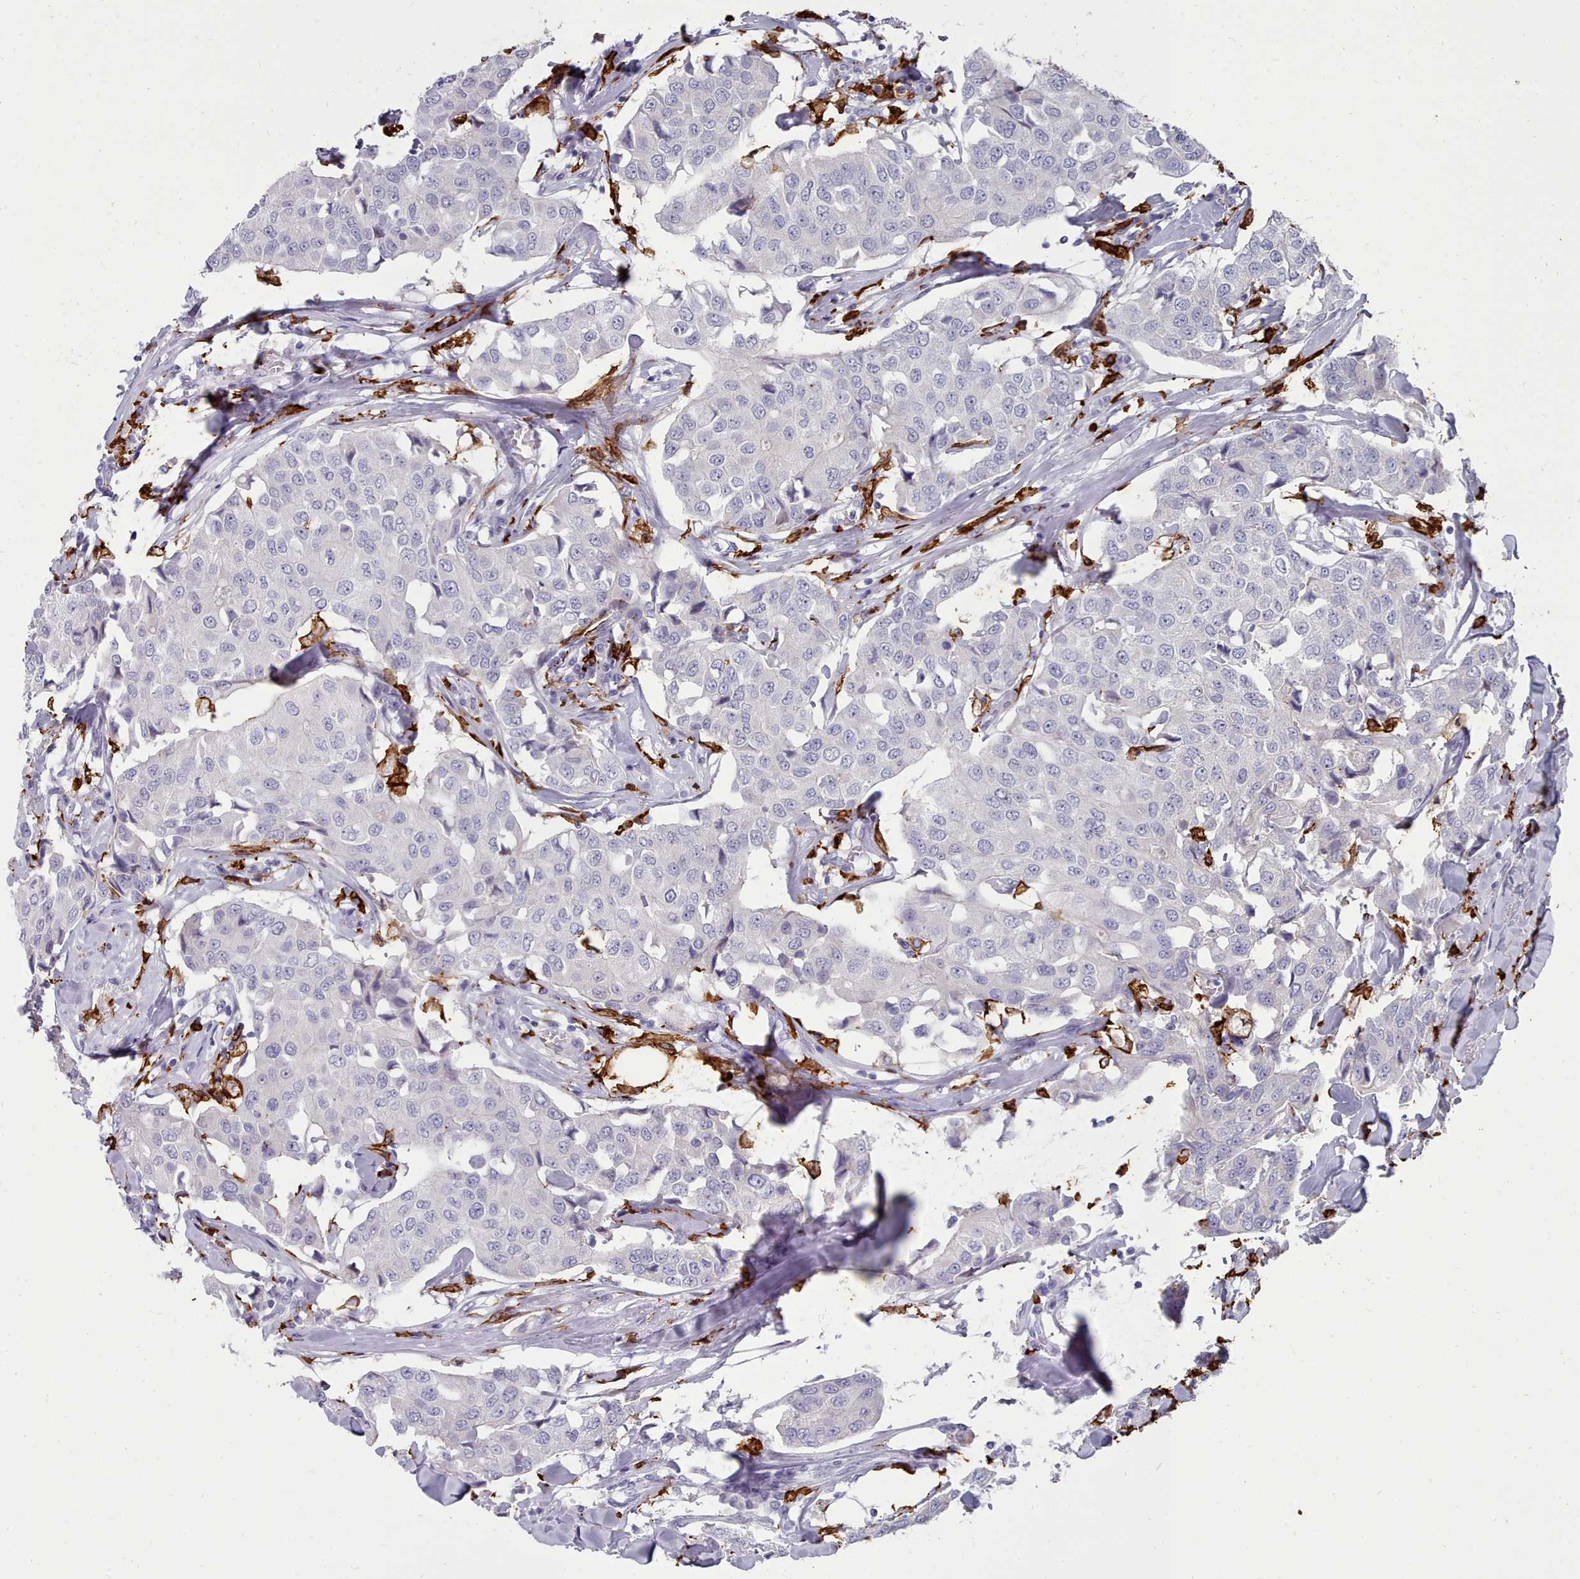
{"staining": {"intensity": "negative", "quantity": "none", "location": "none"}, "tissue": "breast cancer", "cell_type": "Tumor cells", "image_type": "cancer", "snomed": [{"axis": "morphology", "description": "Duct carcinoma"}, {"axis": "topography", "description": "Breast"}], "caption": "DAB immunohistochemical staining of human breast cancer (infiltrating ductal carcinoma) exhibits no significant staining in tumor cells.", "gene": "AIF1", "patient": {"sex": "female", "age": 80}}